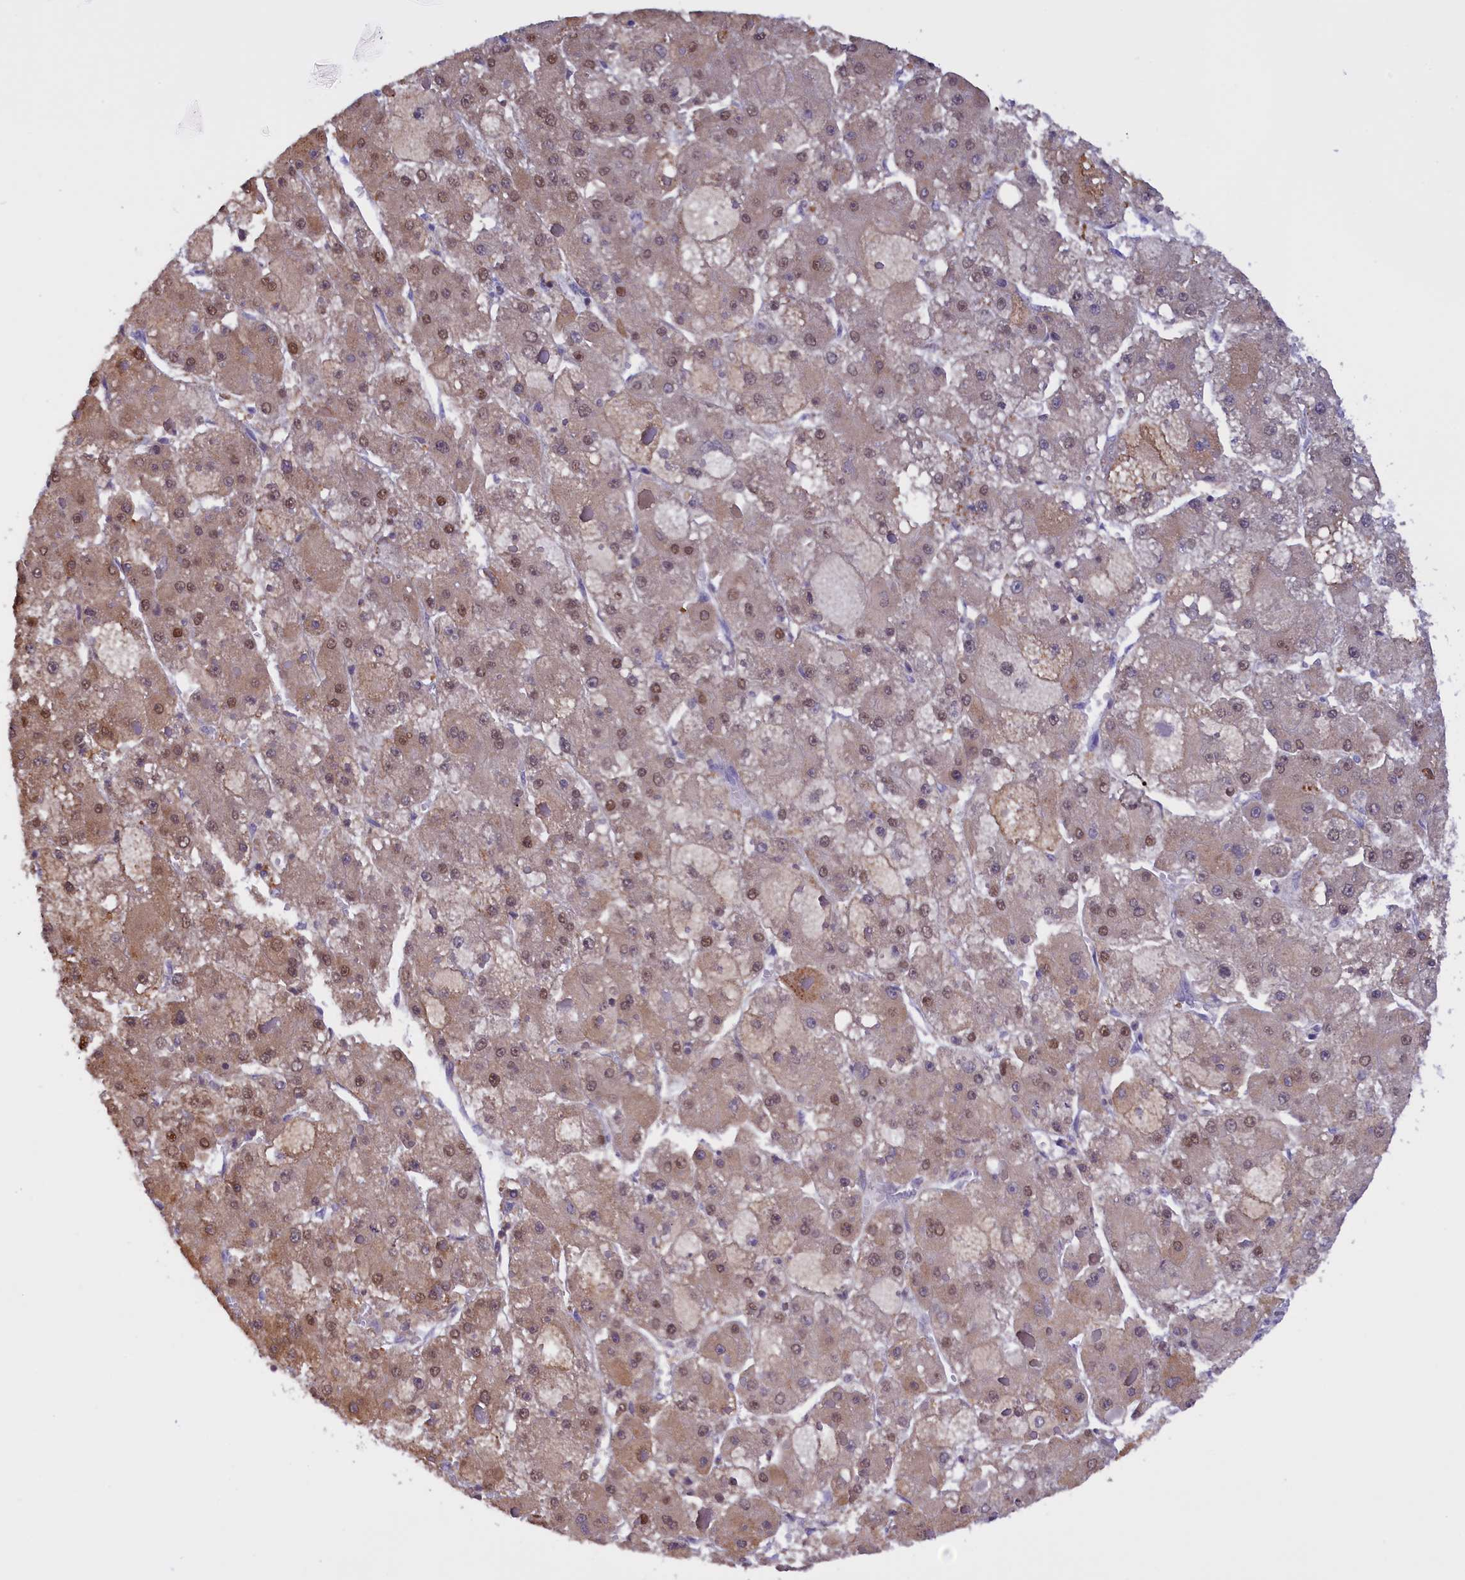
{"staining": {"intensity": "moderate", "quantity": "25%-75%", "location": "cytoplasmic/membranous,nuclear"}, "tissue": "liver cancer", "cell_type": "Tumor cells", "image_type": "cancer", "snomed": [{"axis": "morphology", "description": "Carcinoma, Hepatocellular, NOS"}, {"axis": "topography", "description": "Liver"}], "caption": "Moderate cytoplasmic/membranous and nuclear positivity is appreciated in about 25%-75% of tumor cells in liver hepatocellular carcinoma.", "gene": "IZUMO2", "patient": {"sex": "female", "age": 73}}